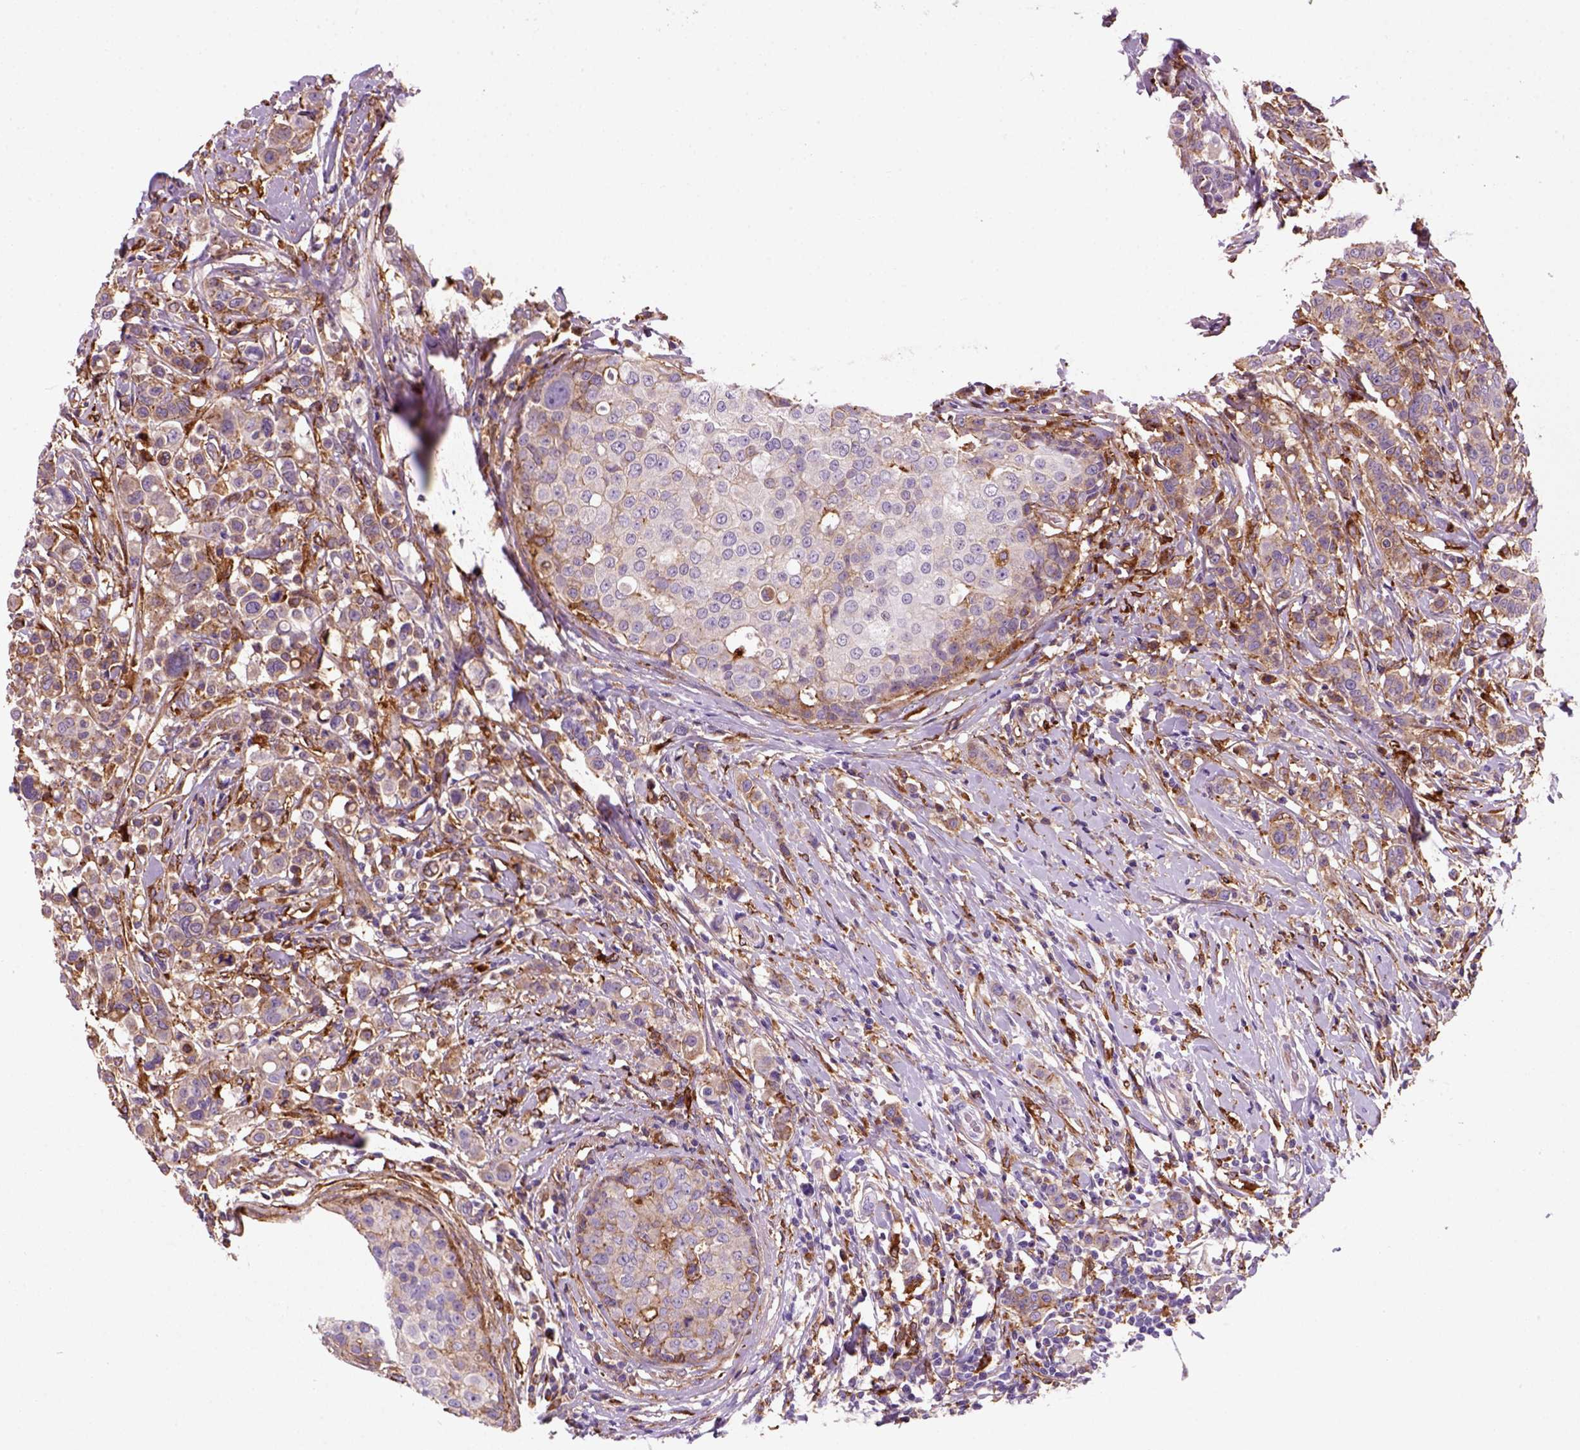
{"staining": {"intensity": "moderate", "quantity": "25%-75%", "location": "cytoplasmic/membranous"}, "tissue": "breast cancer", "cell_type": "Tumor cells", "image_type": "cancer", "snomed": [{"axis": "morphology", "description": "Duct carcinoma"}, {"axis": "topography", "description": "Breast"}], "caption": "High-magnification brightfield microscopy of breast cancer stained with DAB (brown) and counterstained with hematoxylin (blue). tumor cells exhibit moderate cytoplasmic/membranous positivity is seen in about25%-75% of cells.", "gene": "MARCKS", "patient": {"sex": "female", "age": 27}}